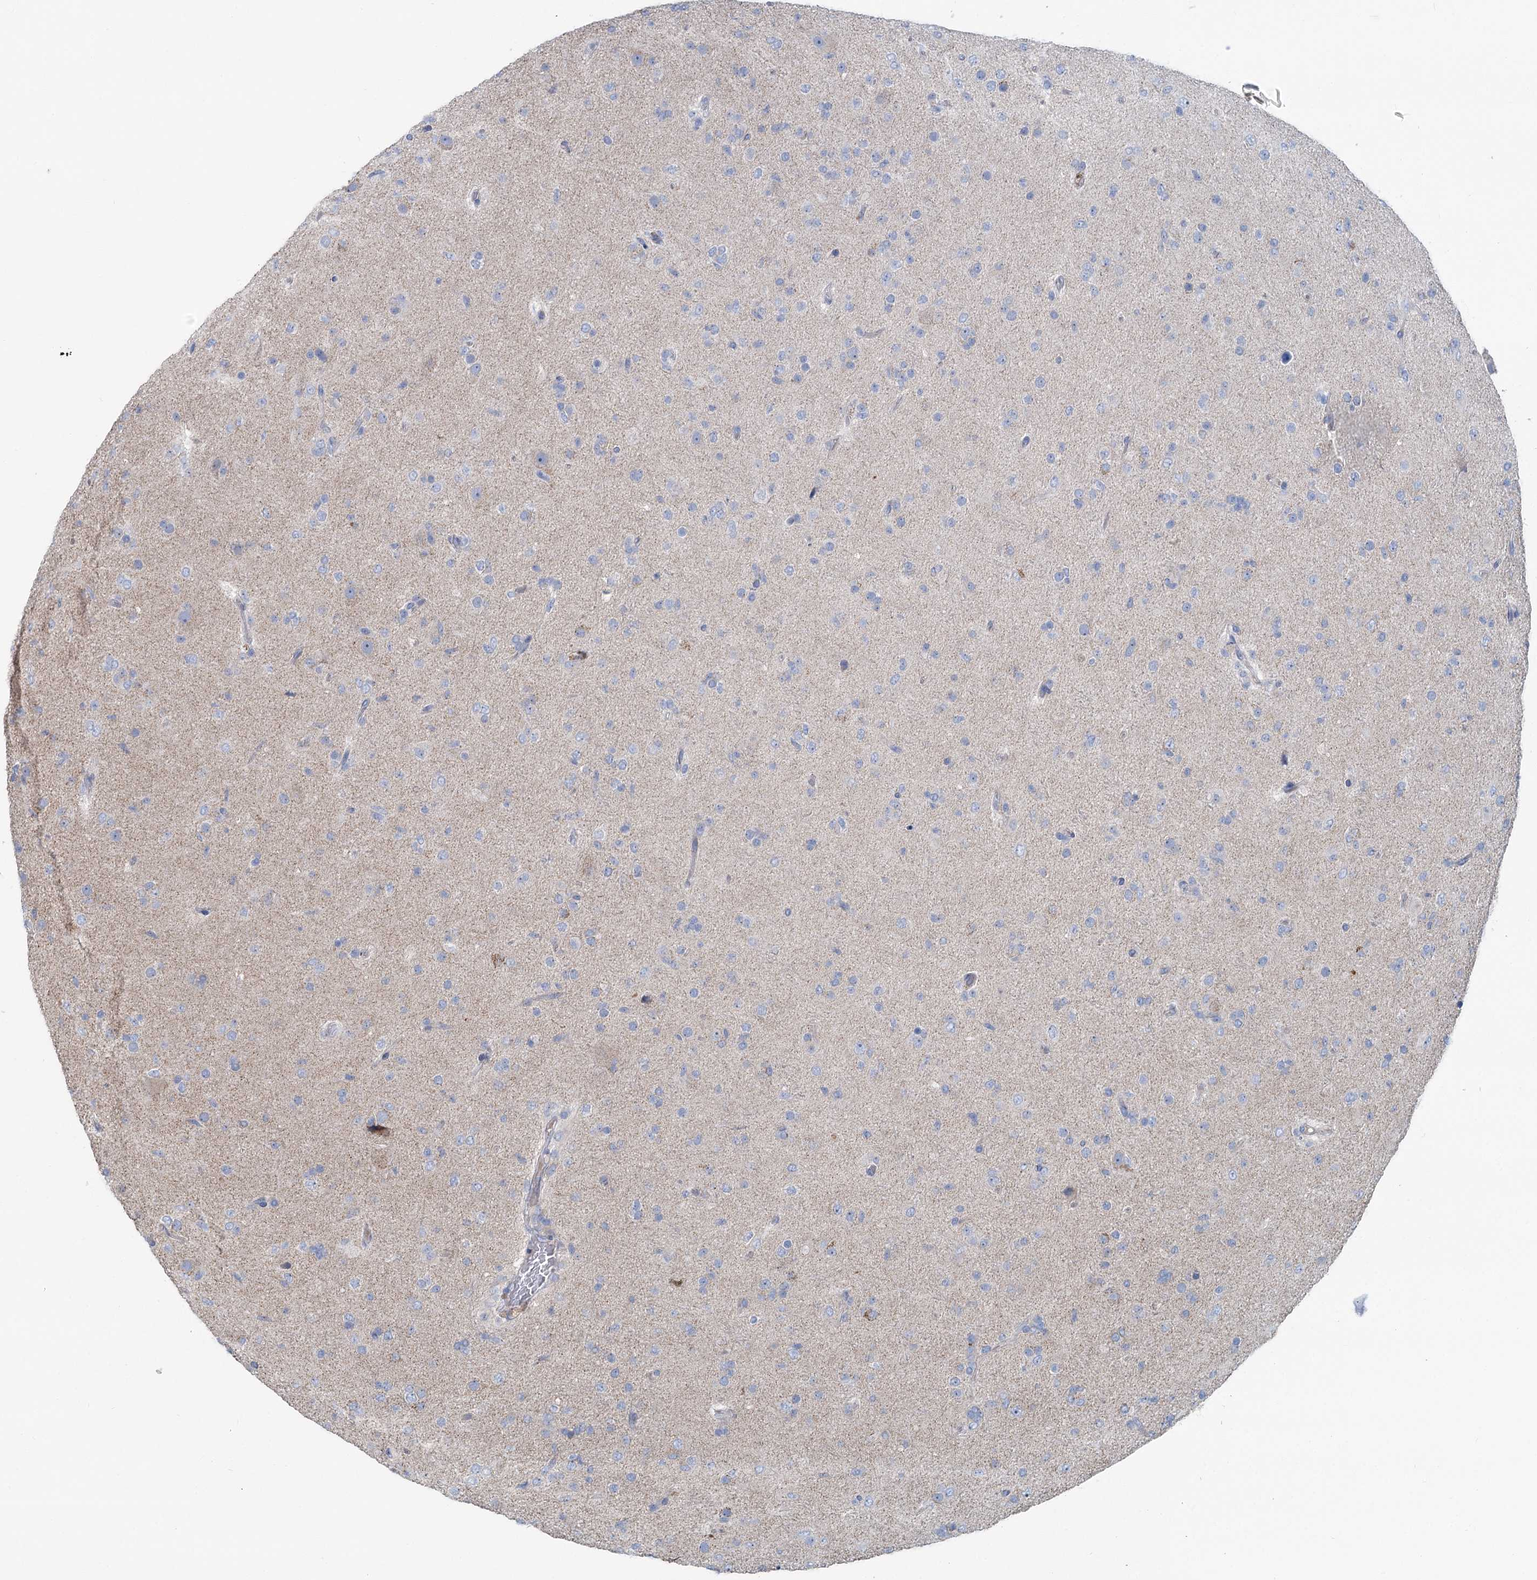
{"staining": {"intensity": "negative", "quantity": "none", "location": "none"}, "tissue": "glioma", "cell_type": "Tumor cells", "image_type": "cancer", "snomed": [{"axis": "morphology", "description": "Glioma, malignant, Low grade"}, {"axis": "topography", "description": "Brain"}], "caption": "A high-resolution micrograph shows immunohistochemistry (IHC) staining of low-grade glioma (malignant), which demonstrates no significant staining in tumor cells.", "gene": "MARK2", "patient": {"sex": "male", "age": 65}}